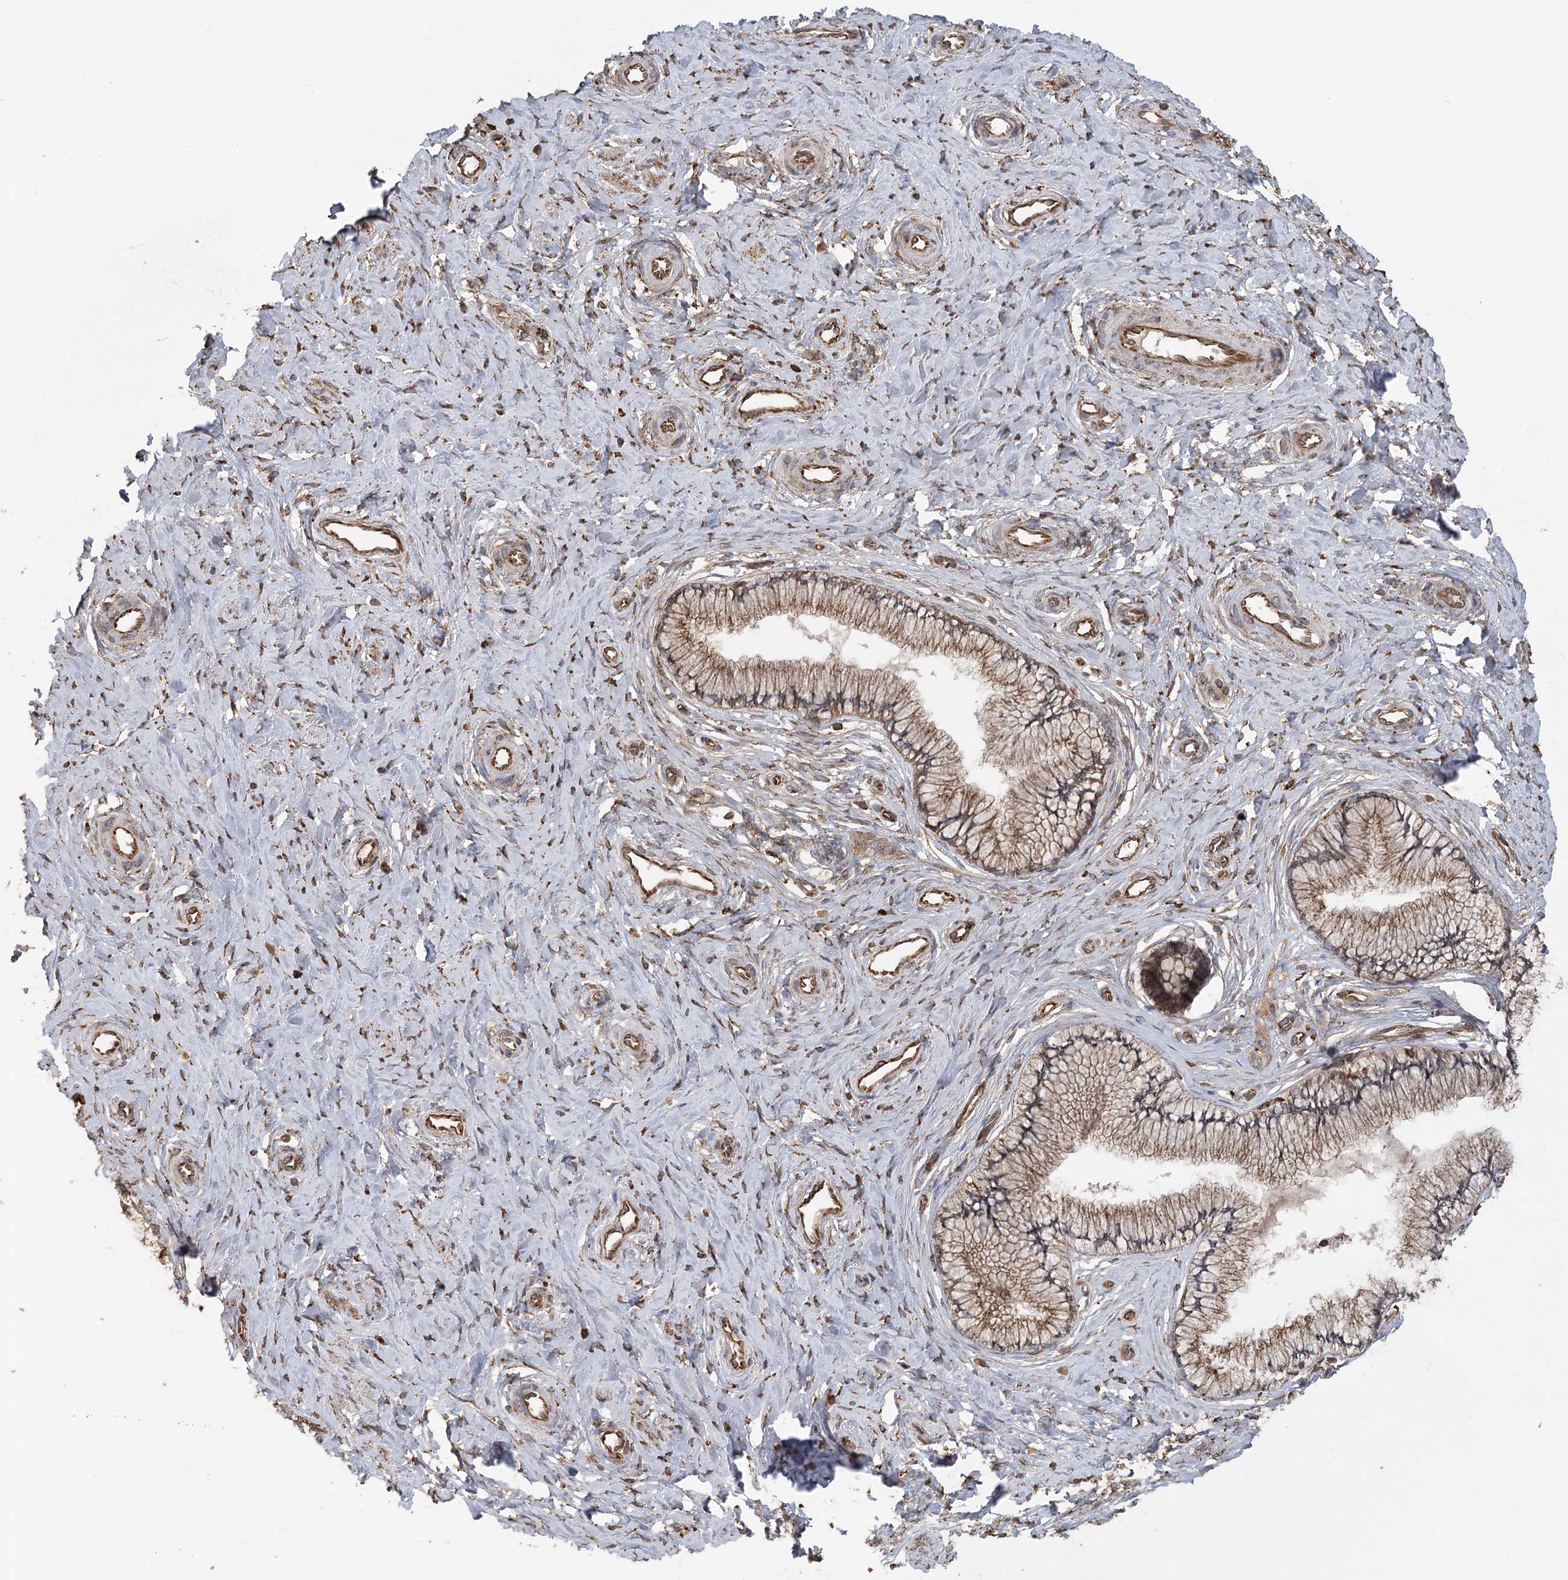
{"staining": {"intensity": "moderate", "quantity": ">75%", "location": "cytoplasmic/membranous"}, "tissue": "cervix", "cell_type": "Glandular cells", "image_type": "normal", "snomed": [{"axis": "morphology", "description": "Normal tissue, NOS"}, {"axis": "topography", "description": "Cervix"}], "caption": "Moderate cytoplasmic/membranous expression for a protein is seen in approximately >75% of glandular cells of benign cervix using immunohistochemistry (IHC).", "gene": "ACAP2", "patient": {"sex": "female", "age": 36}}